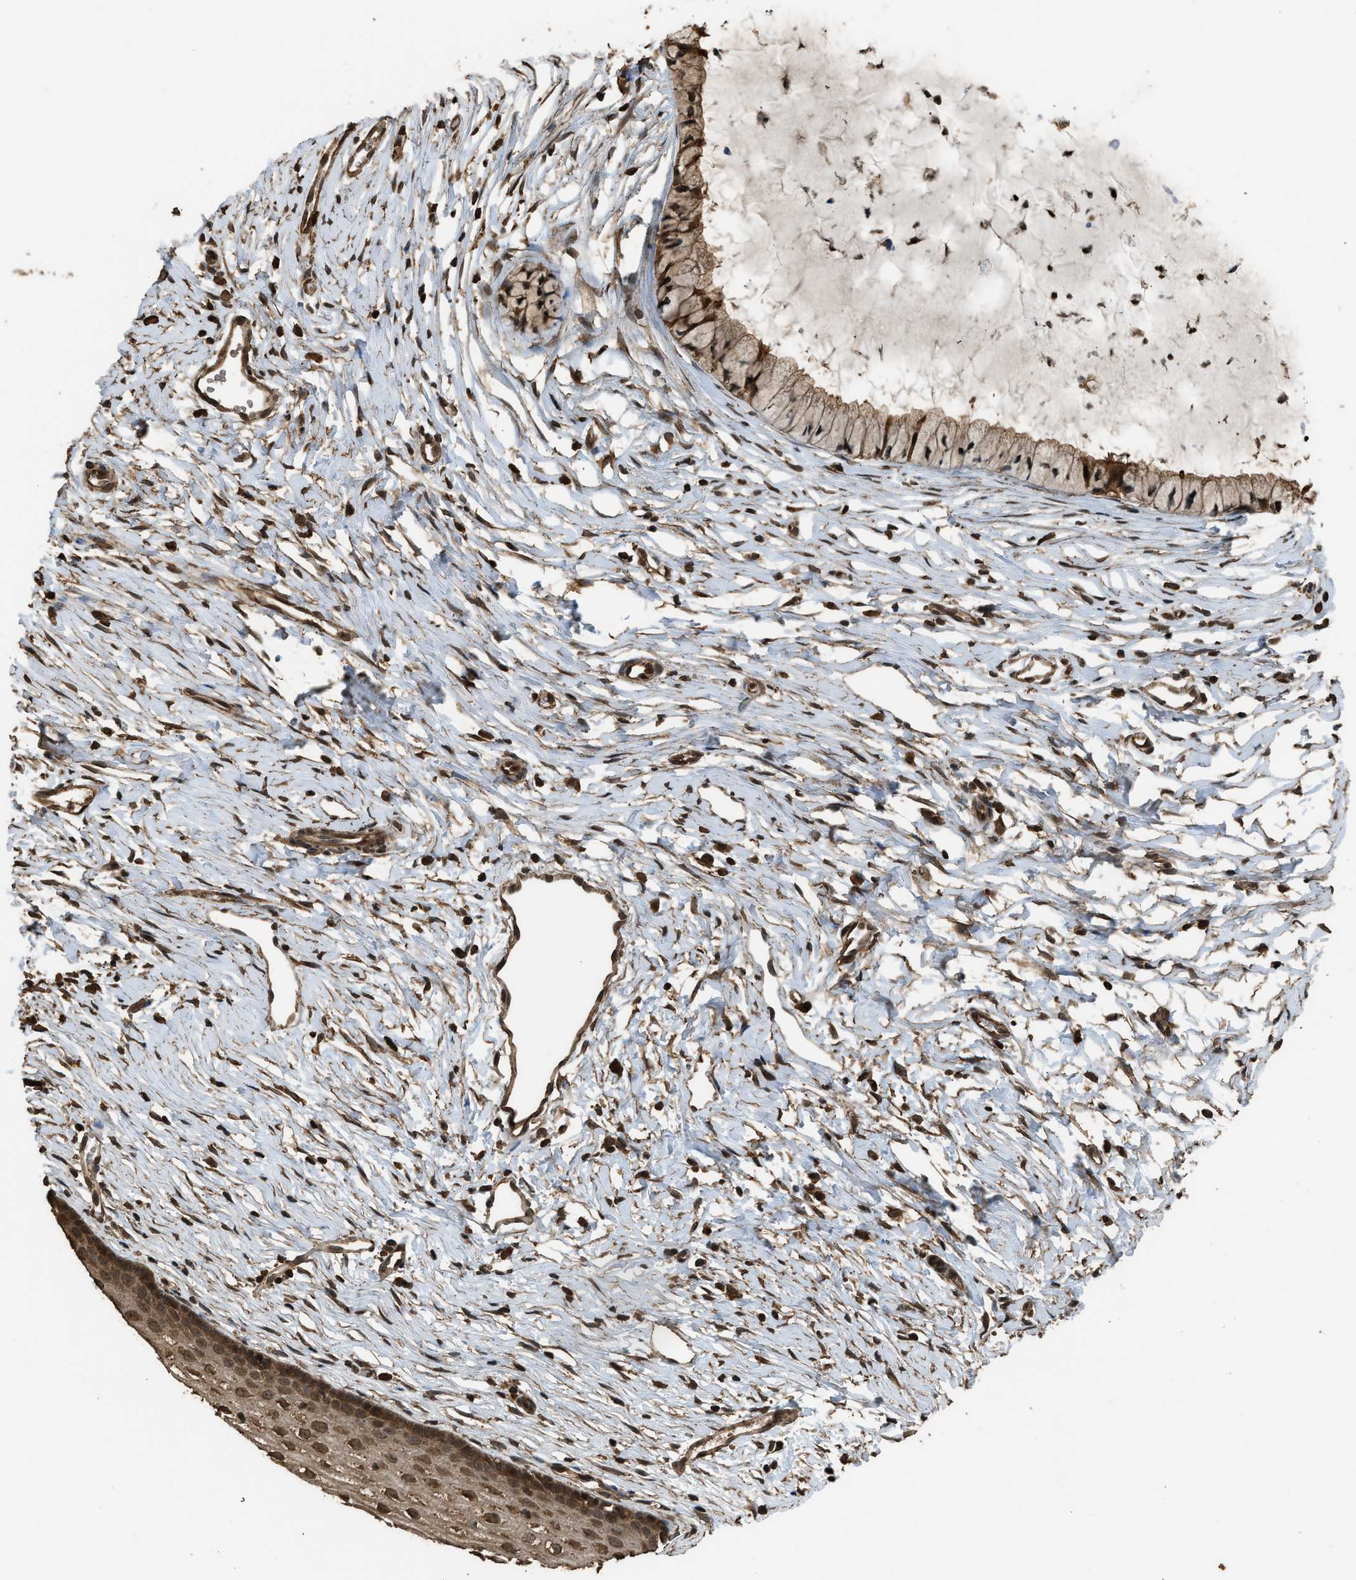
{"staining": {"intensity": "moderate", "quantity": ">75%", "location": "cytoplasmic/membranous,nuclear"}, "tissue": "cervix", "cell_type": "Glandular cells", "image_type": "normal", "snomed": [{"axis": "morphology", "description": "Normal tissue, NOS"}, {"axis": "topography", "description": "Cervix"}], "caption": "Protein expression analysis of unremarkable cervix exhibits moderate cytoplasmic/membranous,nuclear staining in approximately >75% of glandular cells. (Brightfield microscopy of DAB IHC at high magnification).", "gene": "MYBL2", "patient": {"sex": "female", "age": 46}}